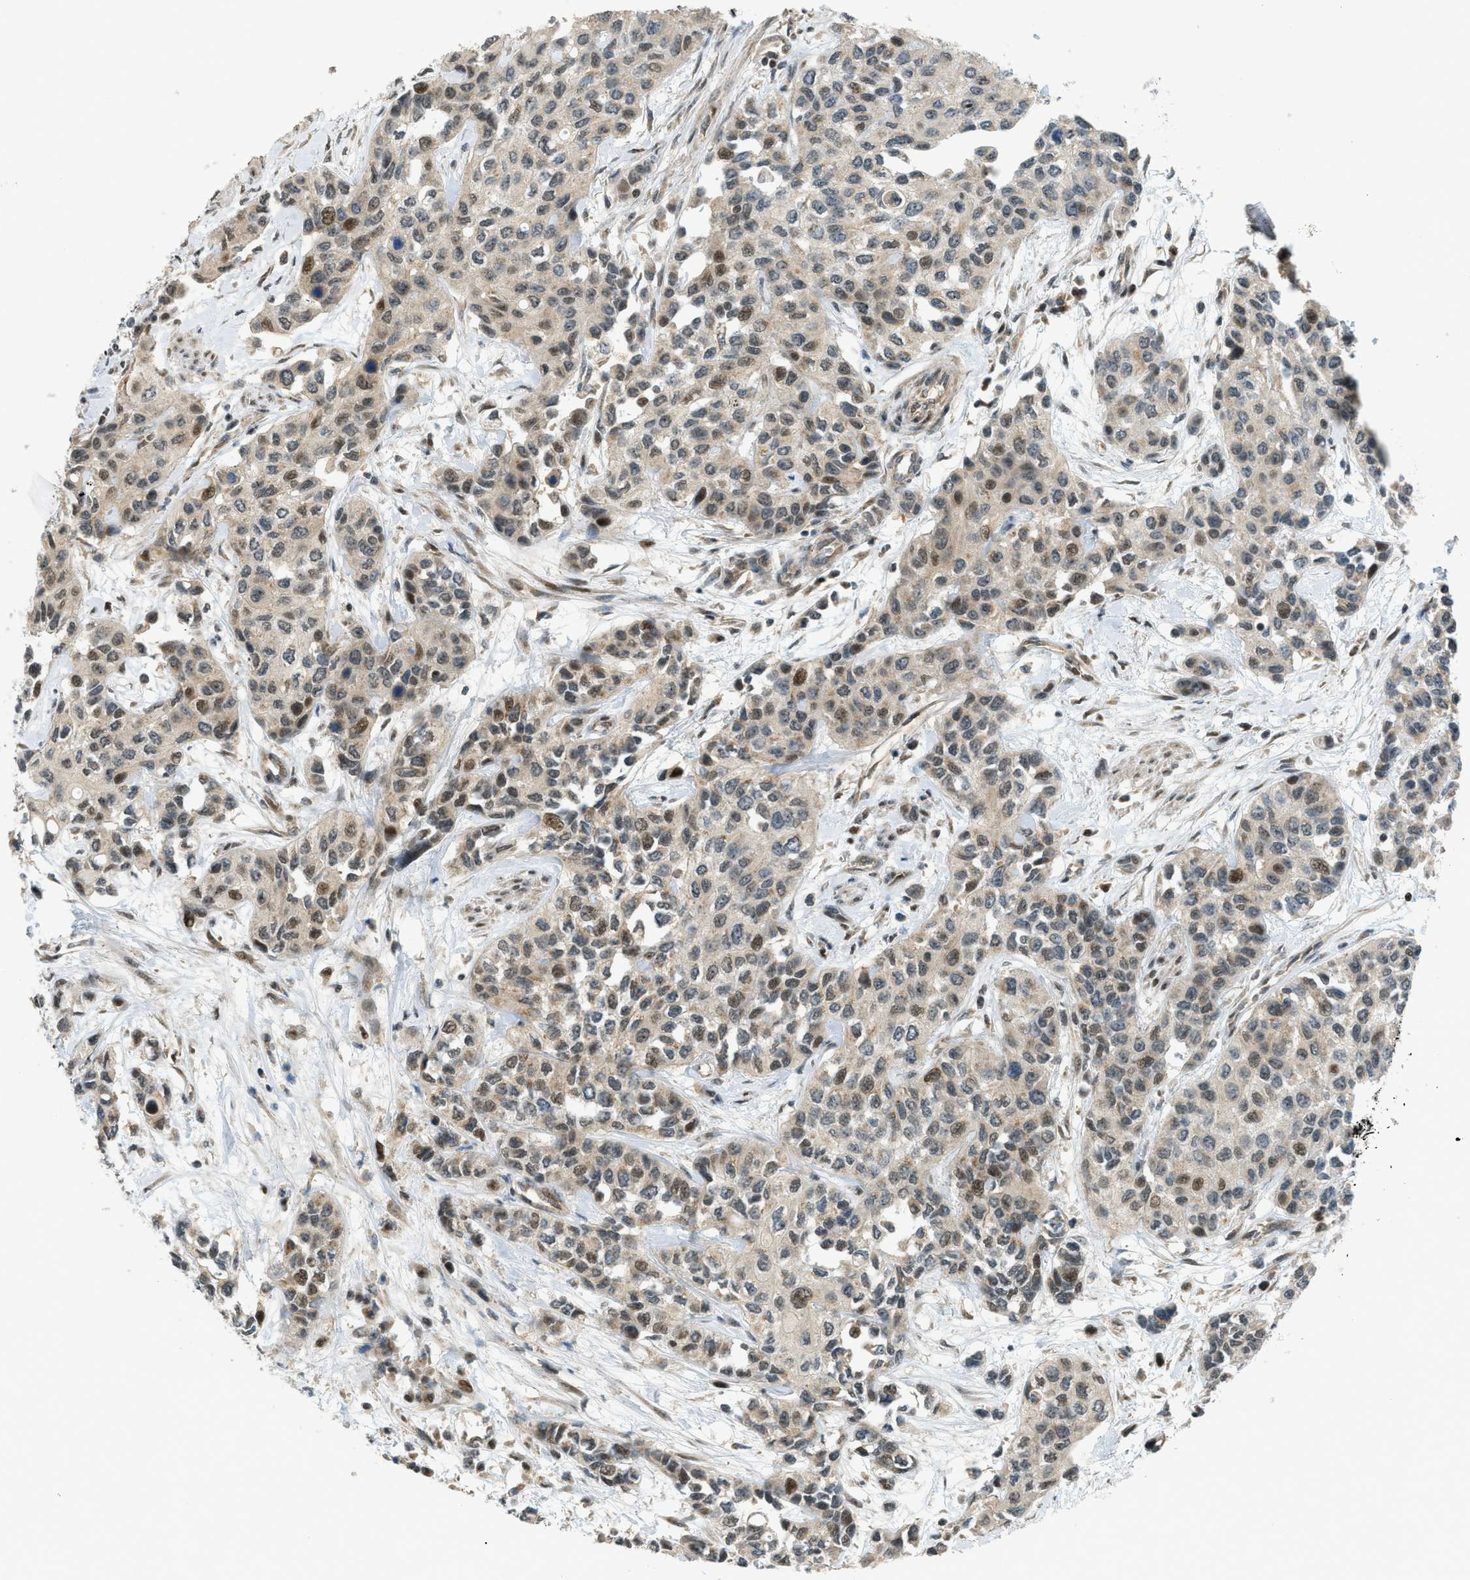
{"staining": {"intensity": "moderate", "quantity": "25%-75%", "location": "nuclear"}, "tissue": "urothelial cancer", "cell_type": "Tumor cells", "image_type": "cancer", "snomed": [{"axis": "morphology", "description": "Urothelial carcinoma, High grade"}, {"axis": "topography", "description": "Urinary bladder"}], "caption": "Protein expression analysis of urothelial cancer reveals moderate nuclear staining in approximately 25%-75% of tumor cells. Using DAB (brown) and hematoxylin (blue) stains, captured at high magnification using brightfield microscopy.", "gene": "CCDC186", "patient": {"sex": "female", "age": 56}}